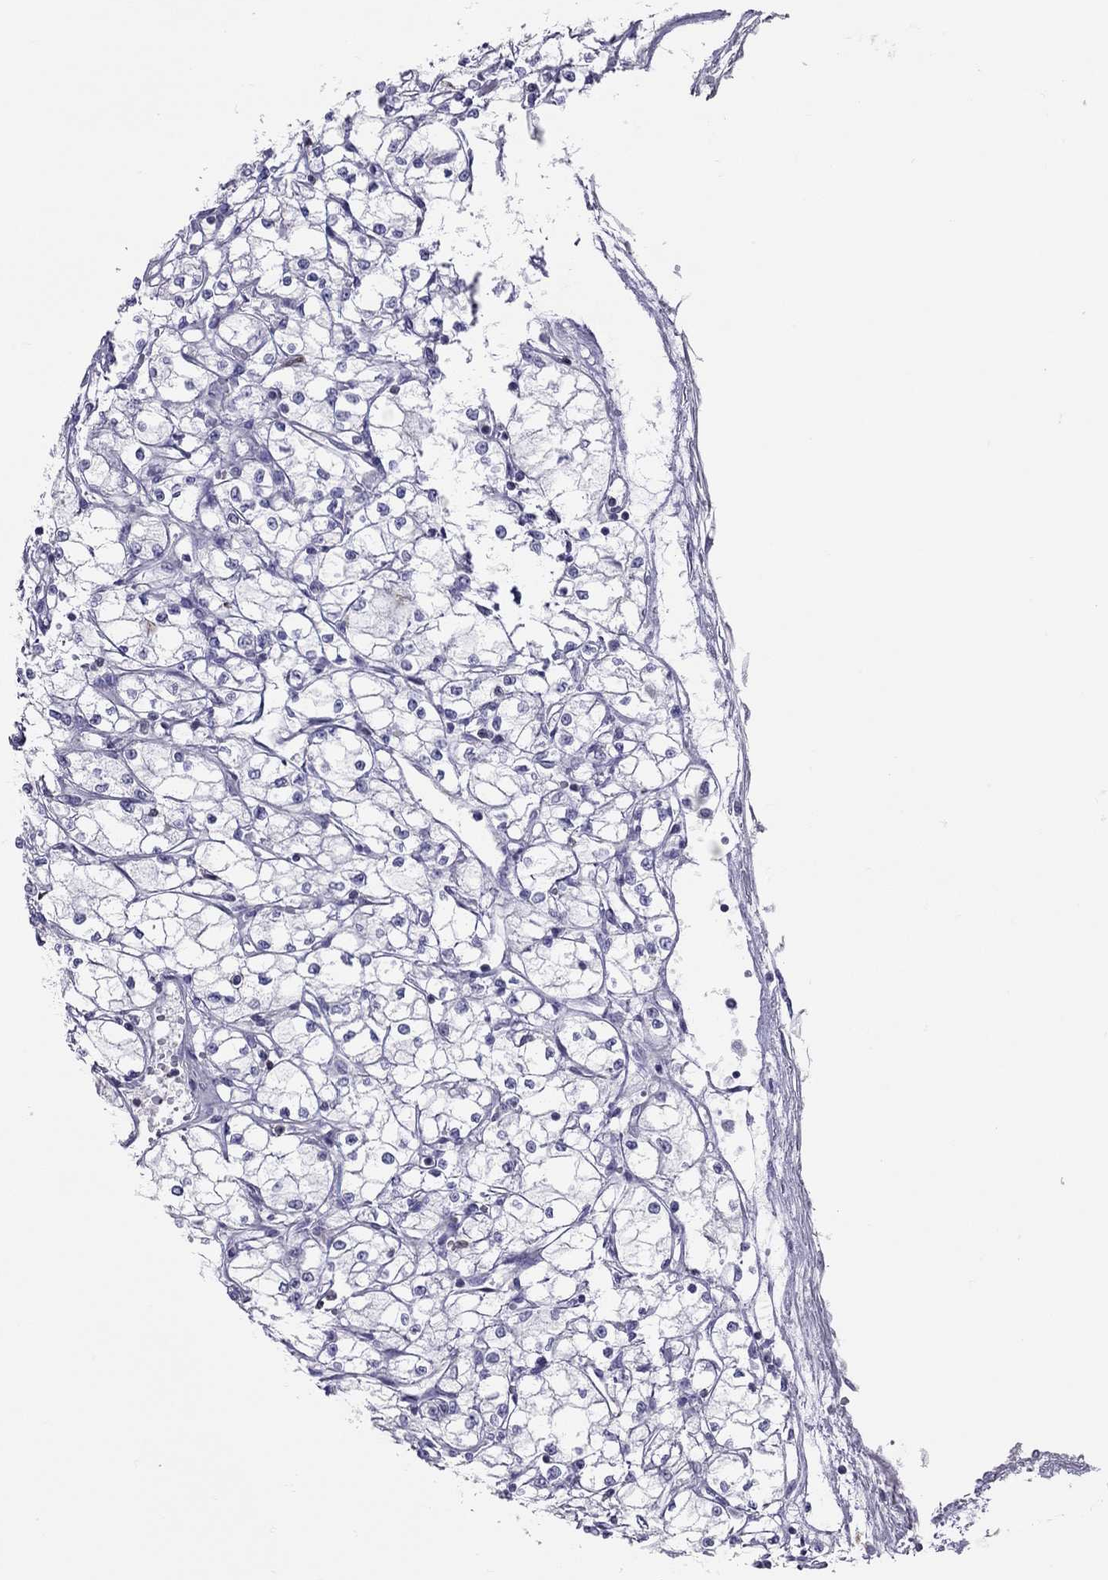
{"staining": {"intensity": "negative", "quantity": "none", "location": "none"}, "tissue": "renal cancer", "cell_type": "Tumor cells", "image_type": "cancer", "snomed": [{"axis": "morphology", "description": "Adenocarcinoma, NOS"}, {"axis": "topography", "description": "Kidney"}], "caption": "Immunohistochemistry of renal cancer (adenocarcinoma) demonstrates no staining in tumor cells.", "gene": "SH2D2A", "patient": {"sex": "male", "age": 67}}